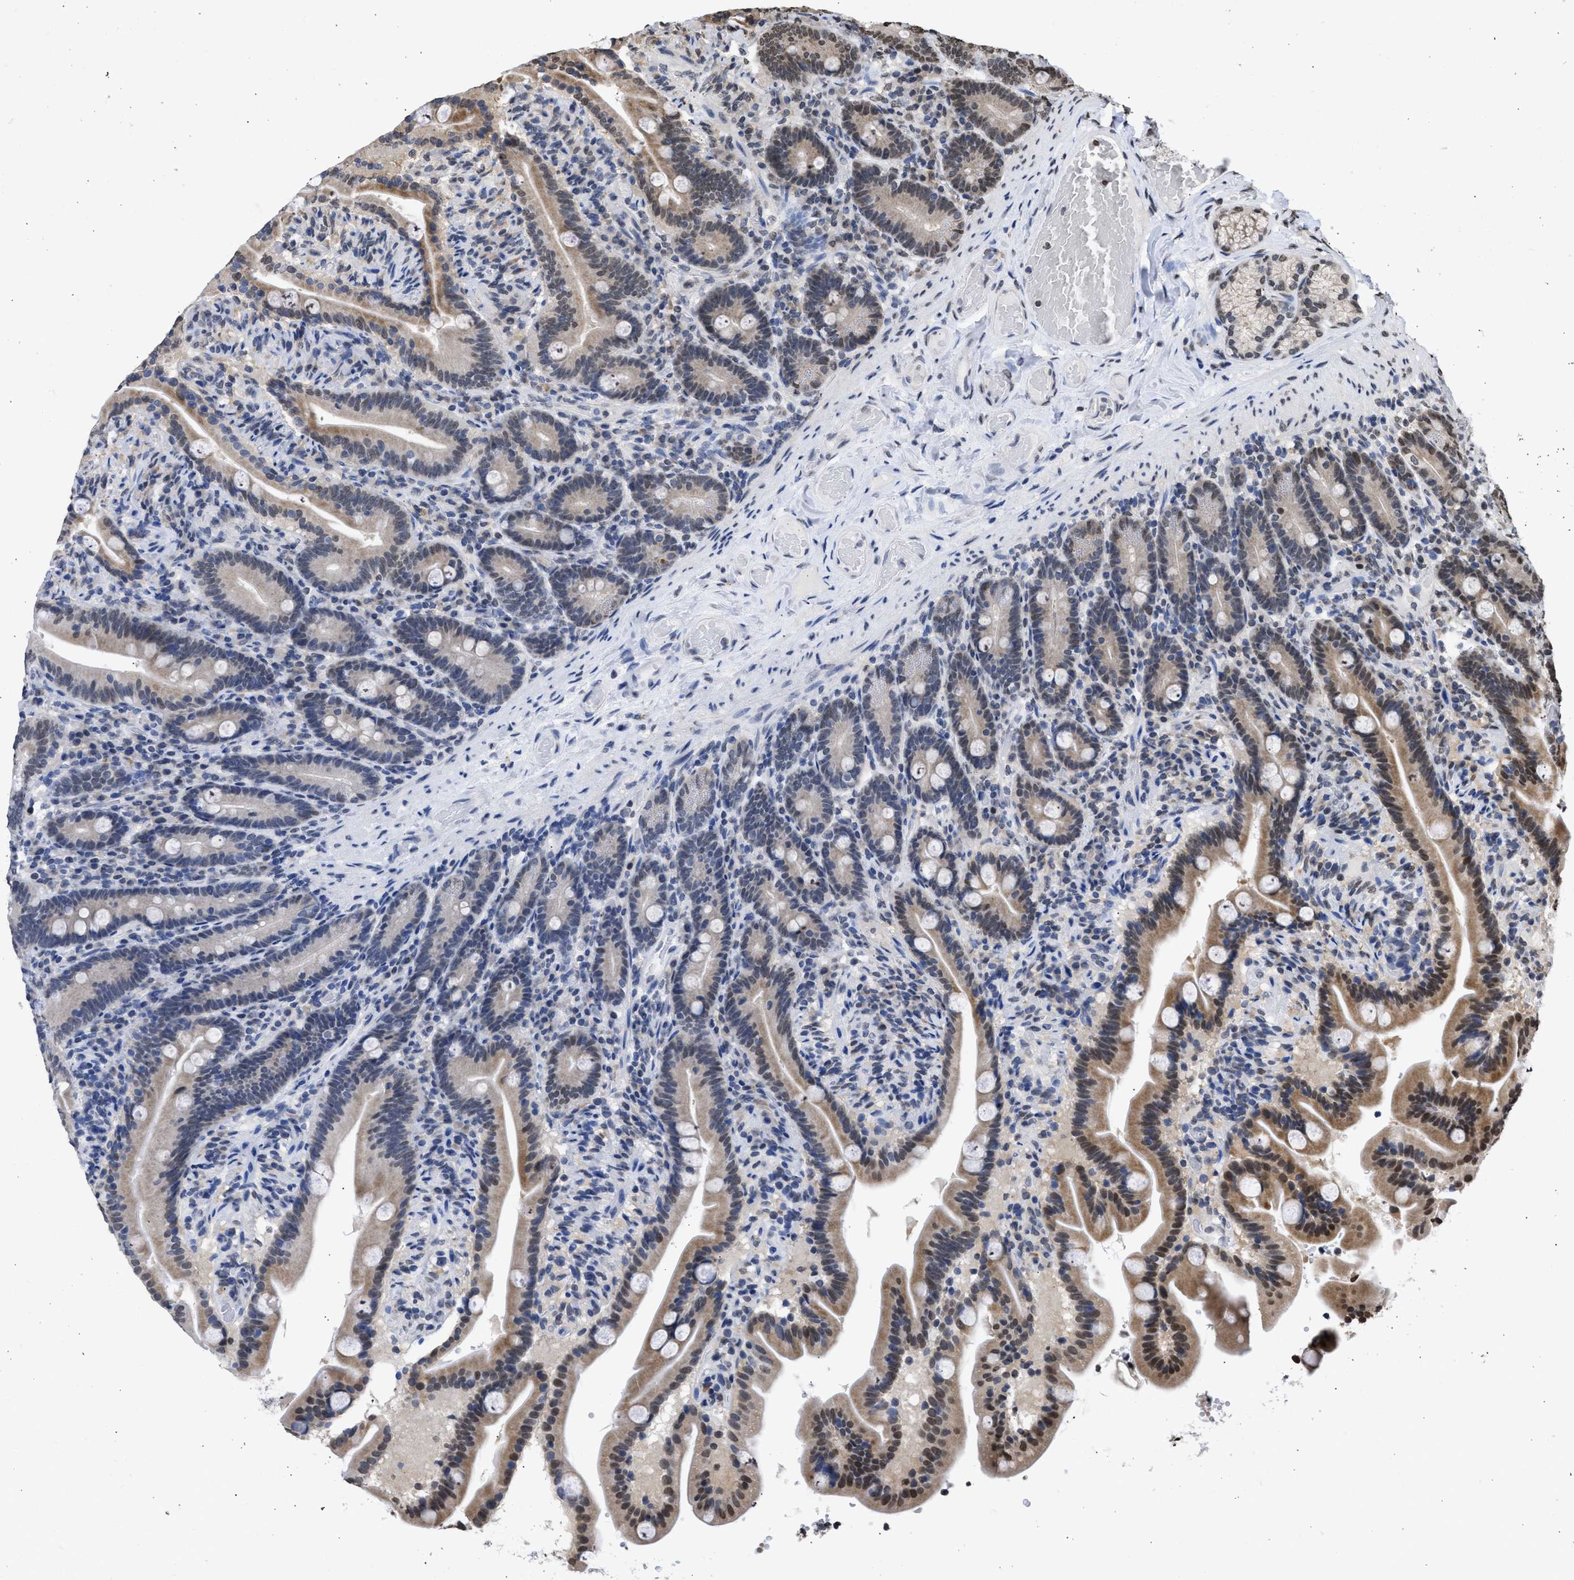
{"staining": {"intensity": "moderate", "quantity": "<25%", "location": "cytoplasmic/membranous,nuclear"}, "tissue": "duodenum", "cell_type": "Glandular cells", "image_type": "normal", "snomed": [{"axis": "morphology", "description": "Normal tissue, NOS"}, {"axis": "topography", "description": "Duodenum"}], "caption": "This photomicrograph shows IHC staining of normal human duodenum, with low moderate cytoplasmic/membranous,nuclear positivity in about <25% of glandular cells.", "gene": "NUP35", "patient": {"sex": "male", "age": 54}}